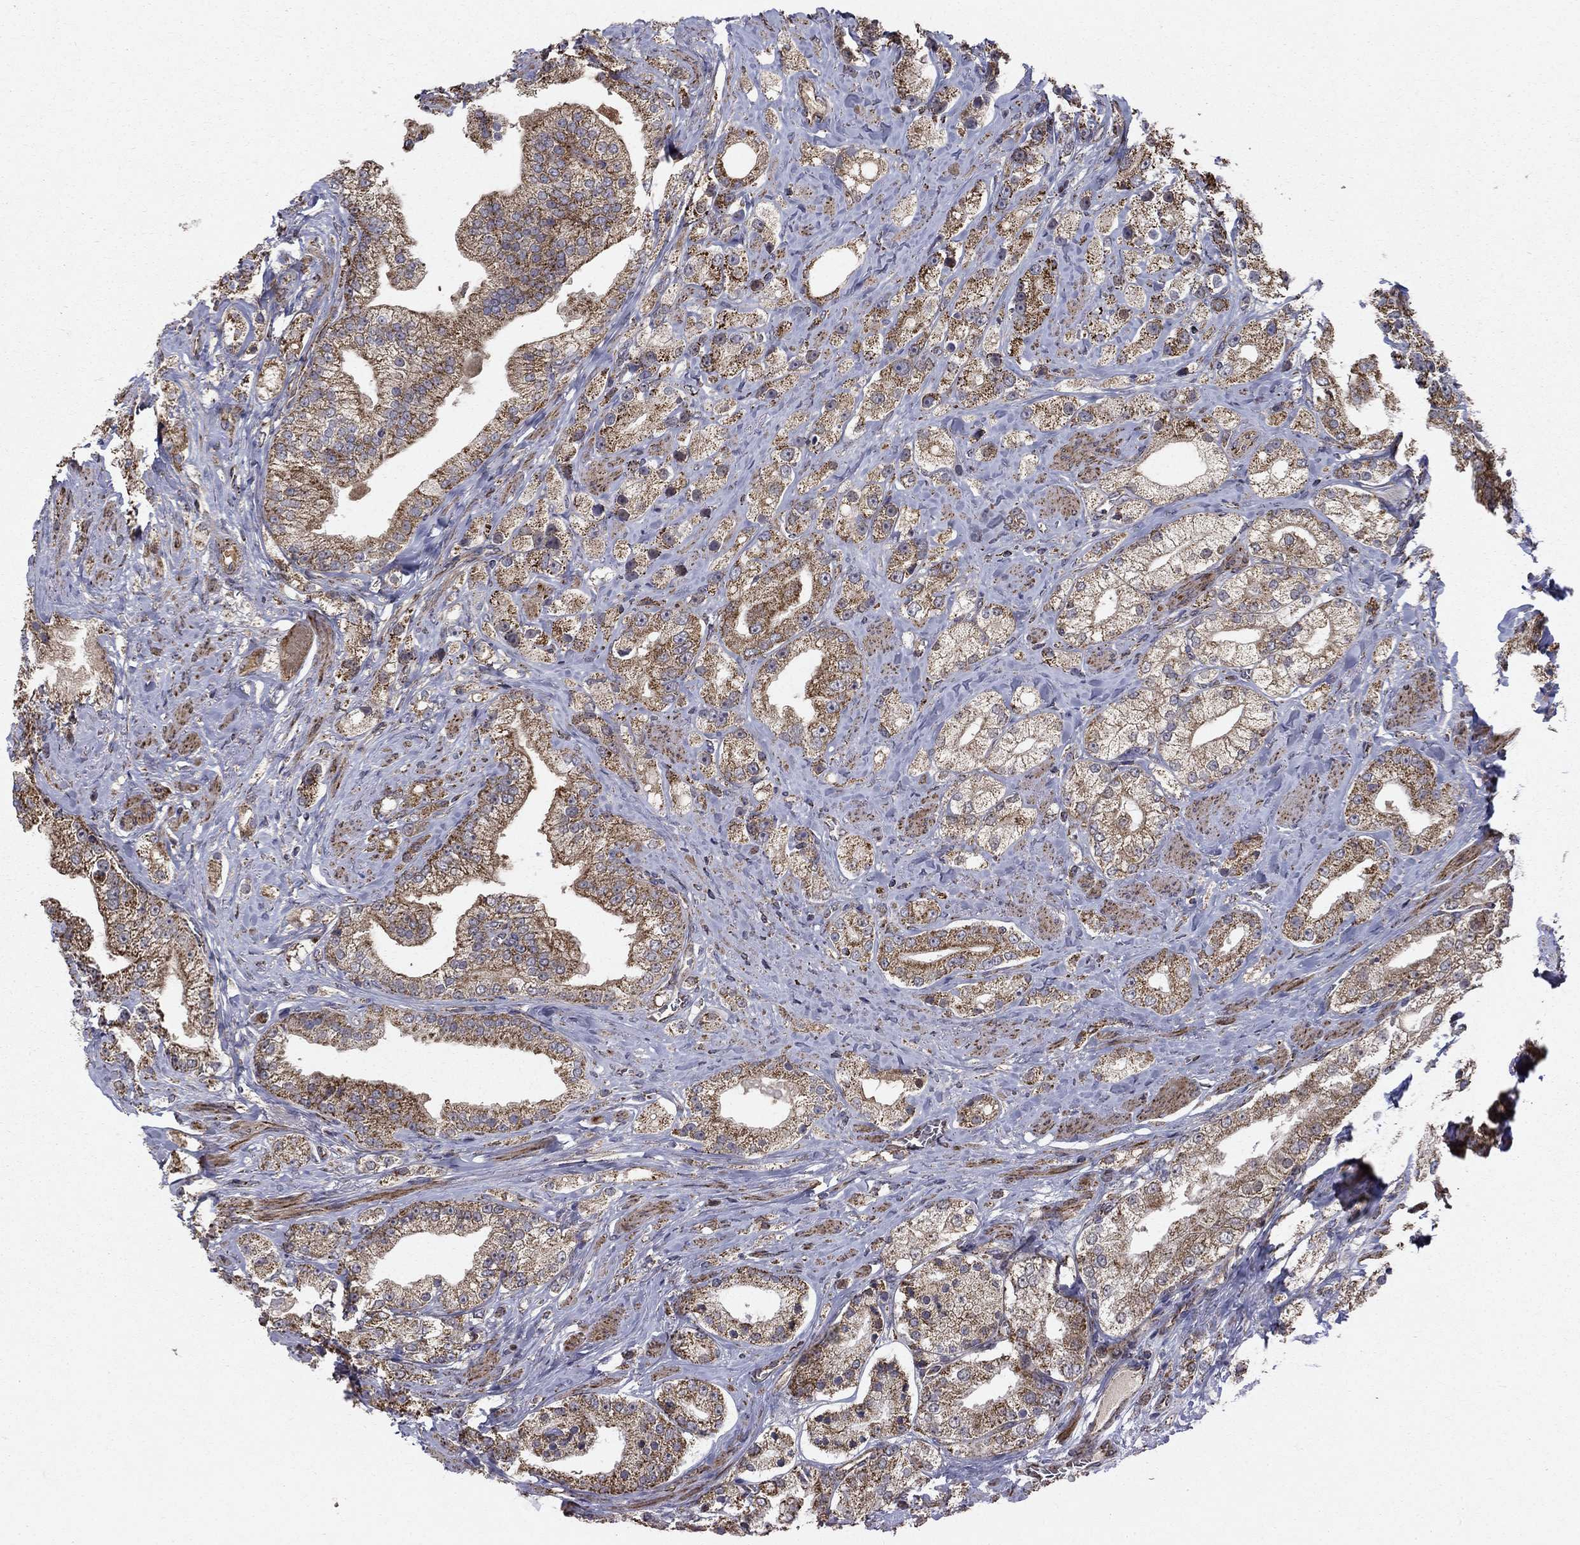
{"staining": {"intensity": "moderate", "quantity": ">75%", "location": "cytoplasmic/membranous"}, "tissue": "prostate cancer", "cell_type": "Tumor cells", "image_type": "cancer", "snomed": [{"axis": "morphology", "description": "Adenocarcinoma, NOS"}, {"axis": "topography", "description": "Prostate and seminal vesicle, NOS"}, {"axis": "topography", "description": "Prostate"}], "caption": "Adenocarcinoma (prostate) stained for a protein shows moderate cytoplasmic/membranous positivity in tumor cells.", "gene": "NDUFS8", "patient": {"sex": "male", "age": 67}}